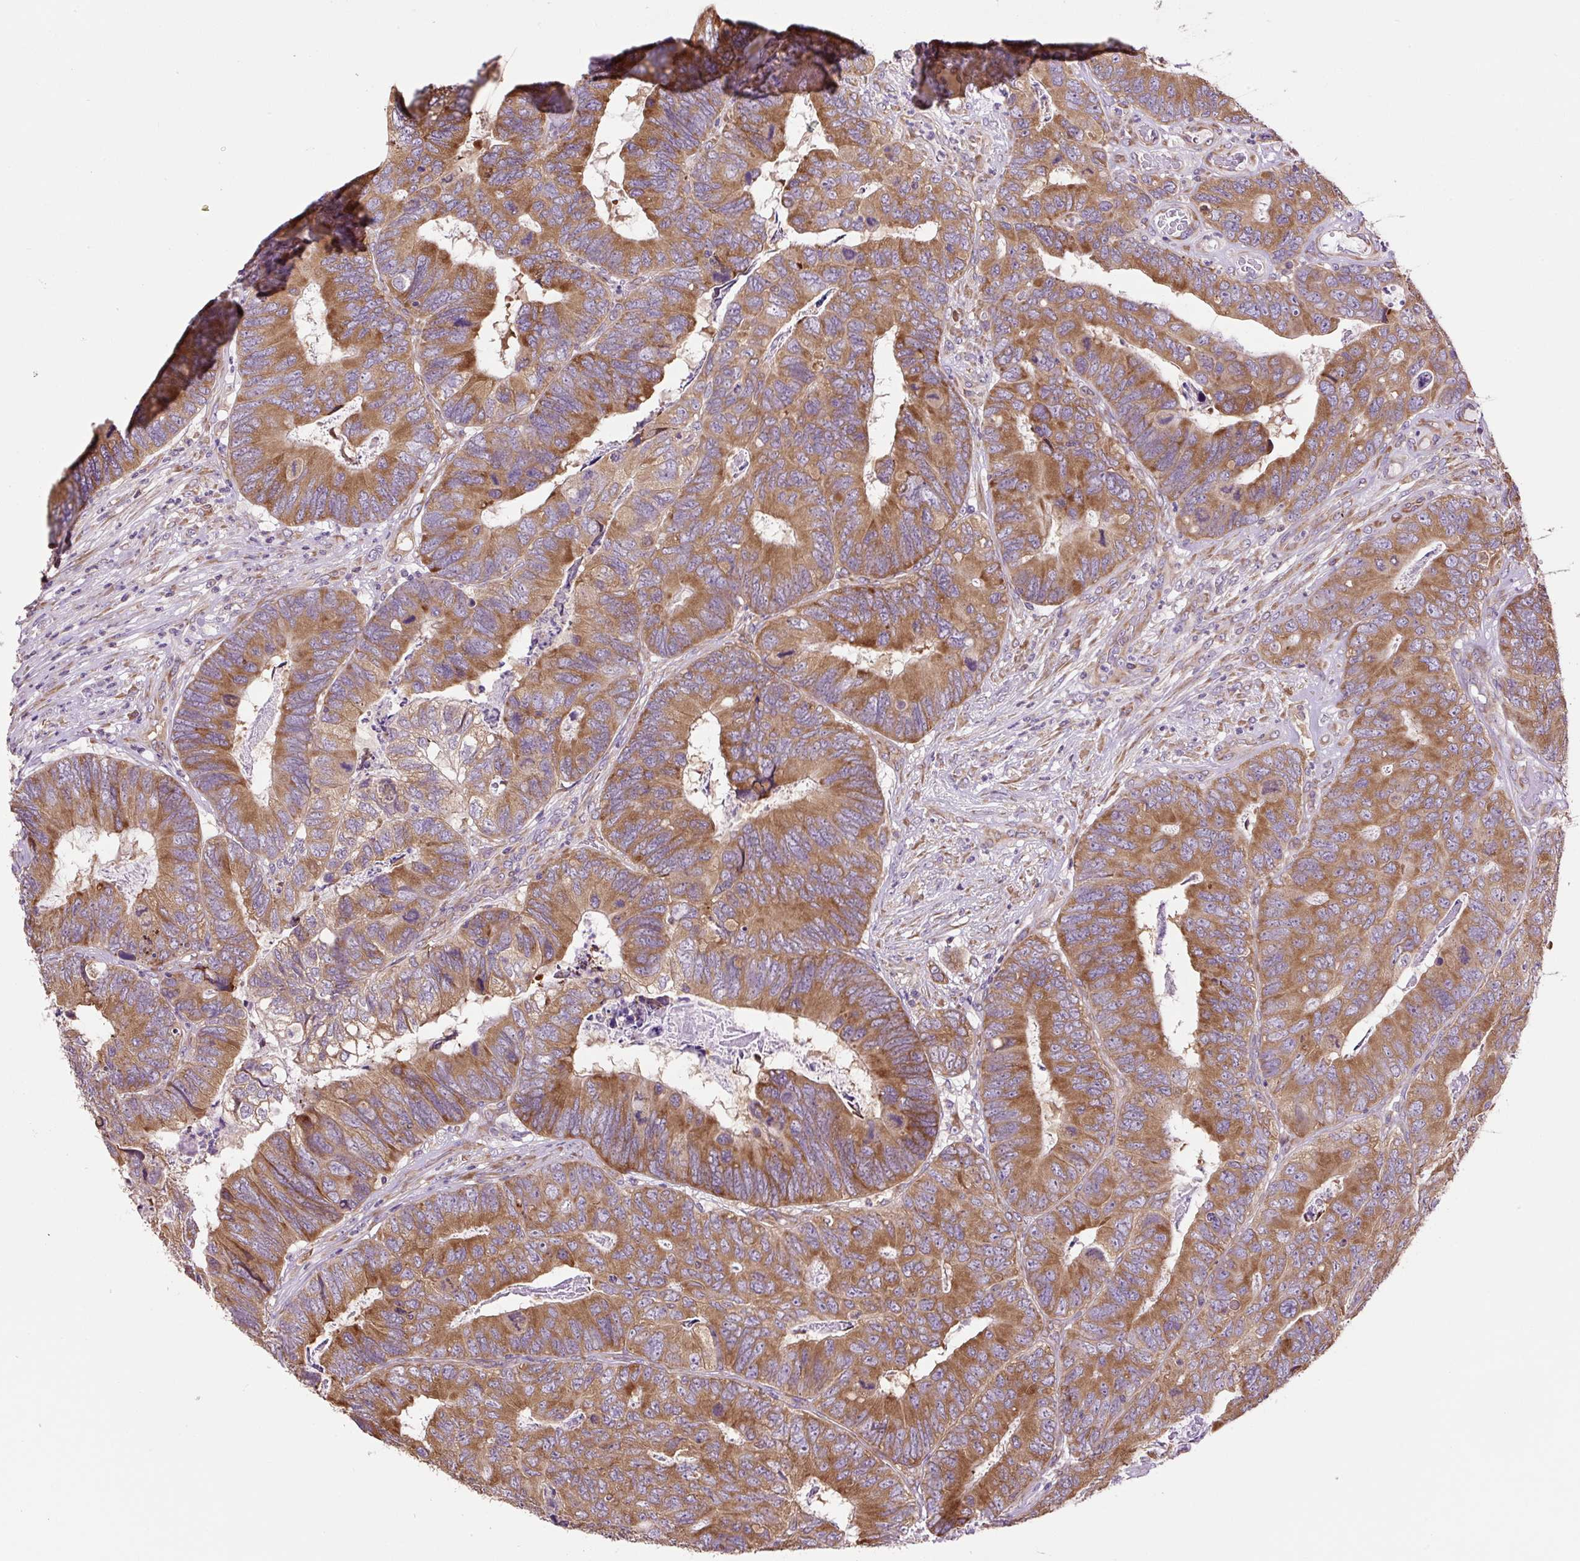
{"staining": {"intensity": "moderate", "quantity": ">75%", "location": "cytoplasmic/membranous"}, "tissue": "colorectal cancer", "cell_type": "Tumor cells", "image_type": "cancer", "snomed": [{"axis": "morphology", "description": "Adenocarcinoma, NOS"}, {"axis": "topography", "description": "Colon"}], "caption": "Moderate cytoplasmic/membranous expression is appreciated in about >75% of tumor cells in adenocarcinoma (colorectal). (DAB IHC with brightfield microscopy, high magnification).", "gene": "RPS23", "patient": {"sex": "female", "age": 67}}